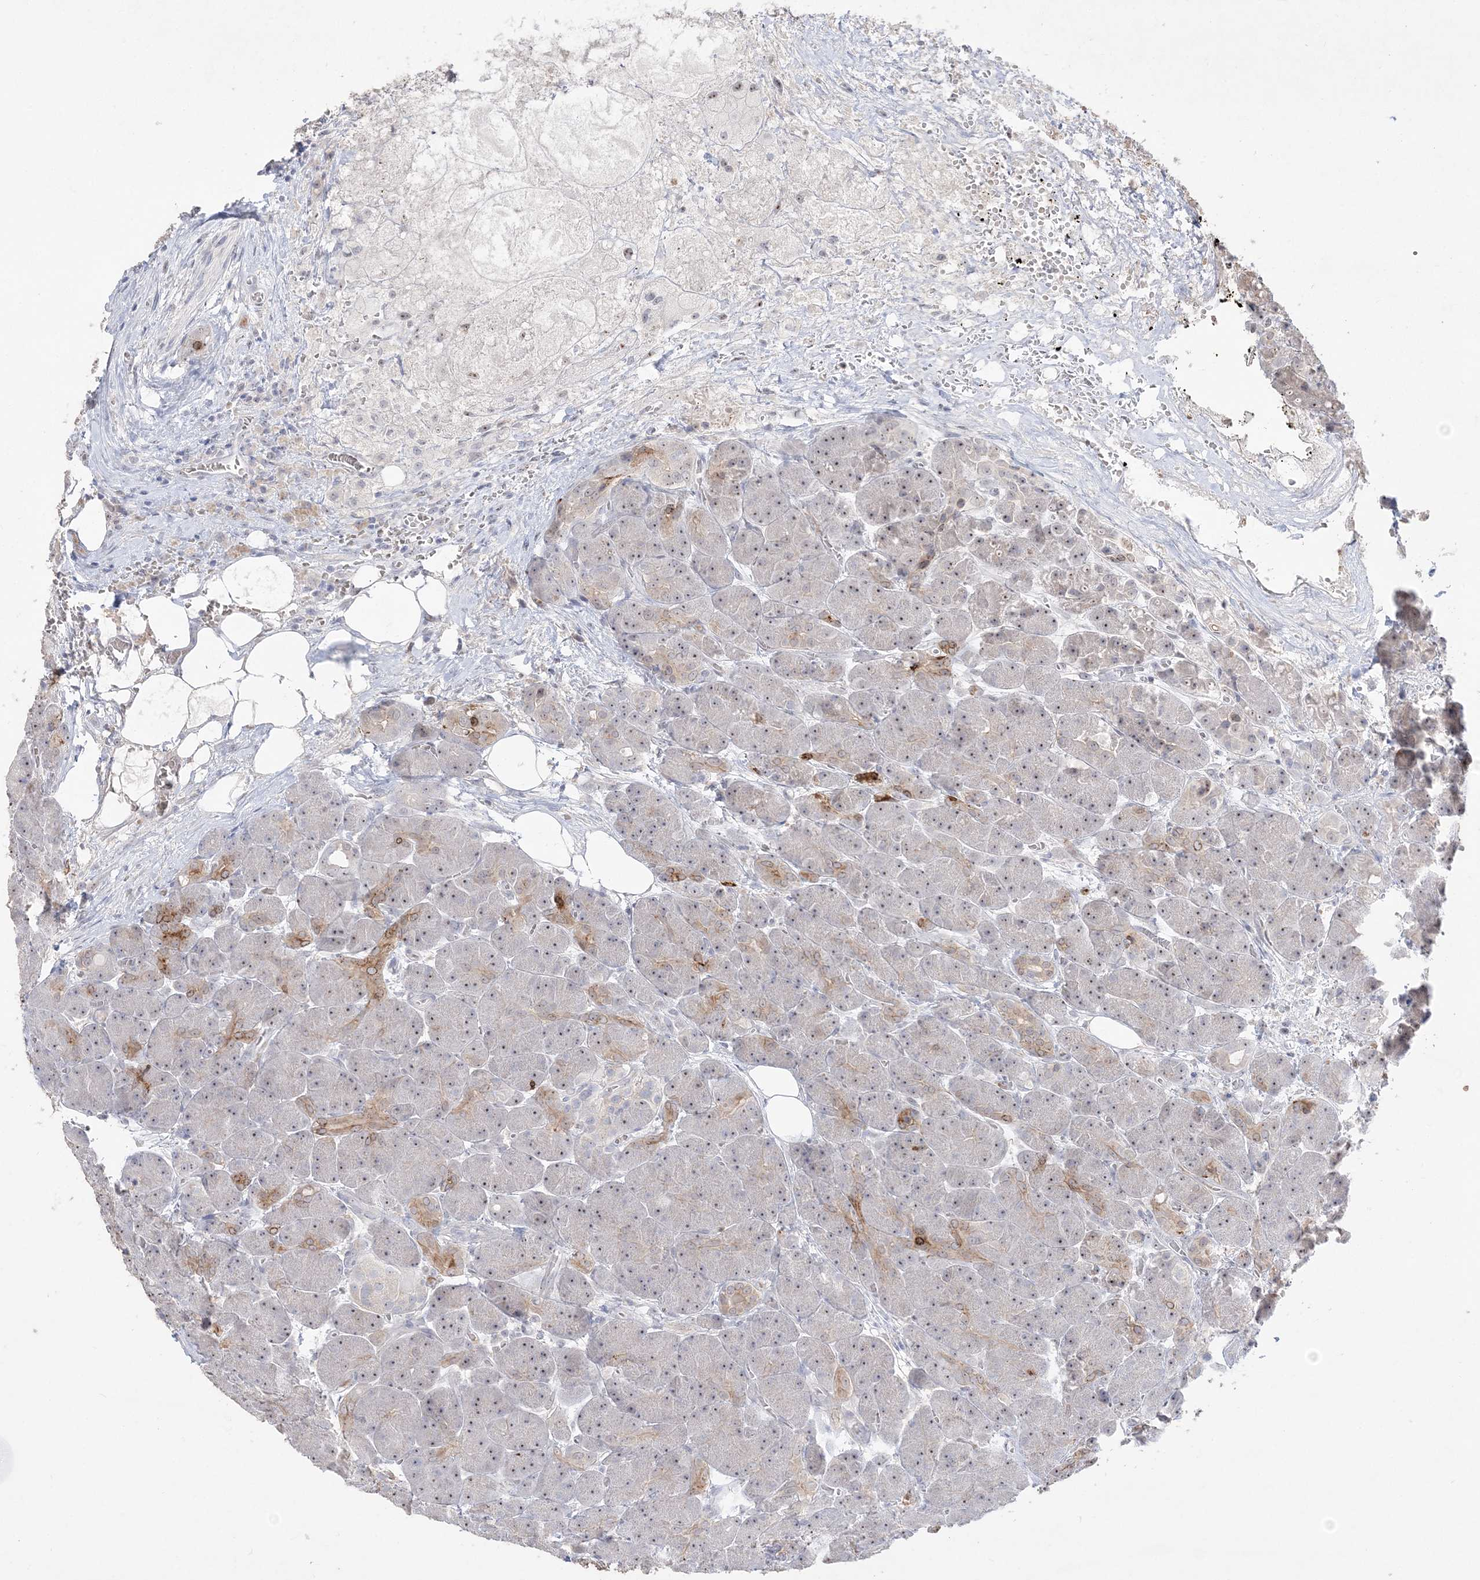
{"staining": {"intensity": "moderate", "quantity": "25%-75%", "location": "cytoplasmic/membranous,nuclear"}, "tissue": "pancreas", "cell_type": "Exocrine glandular cells", "image_type": "normal", "snomed": [{"axis": "morphology", "description": "Normal tissue, NOS"}, {"axis": "topography", "description": "Pancreas"}], "caption": "Immunohistochemical staining of normal human pancreas reveals 25%-75% levels of moderate cytoplasmic/membranous,nuclear protein positivity in approximately 25%-75% of exocrine glandular cells.", "gene": "NOP16", "patient": {"sex": "male", "age": 63}}